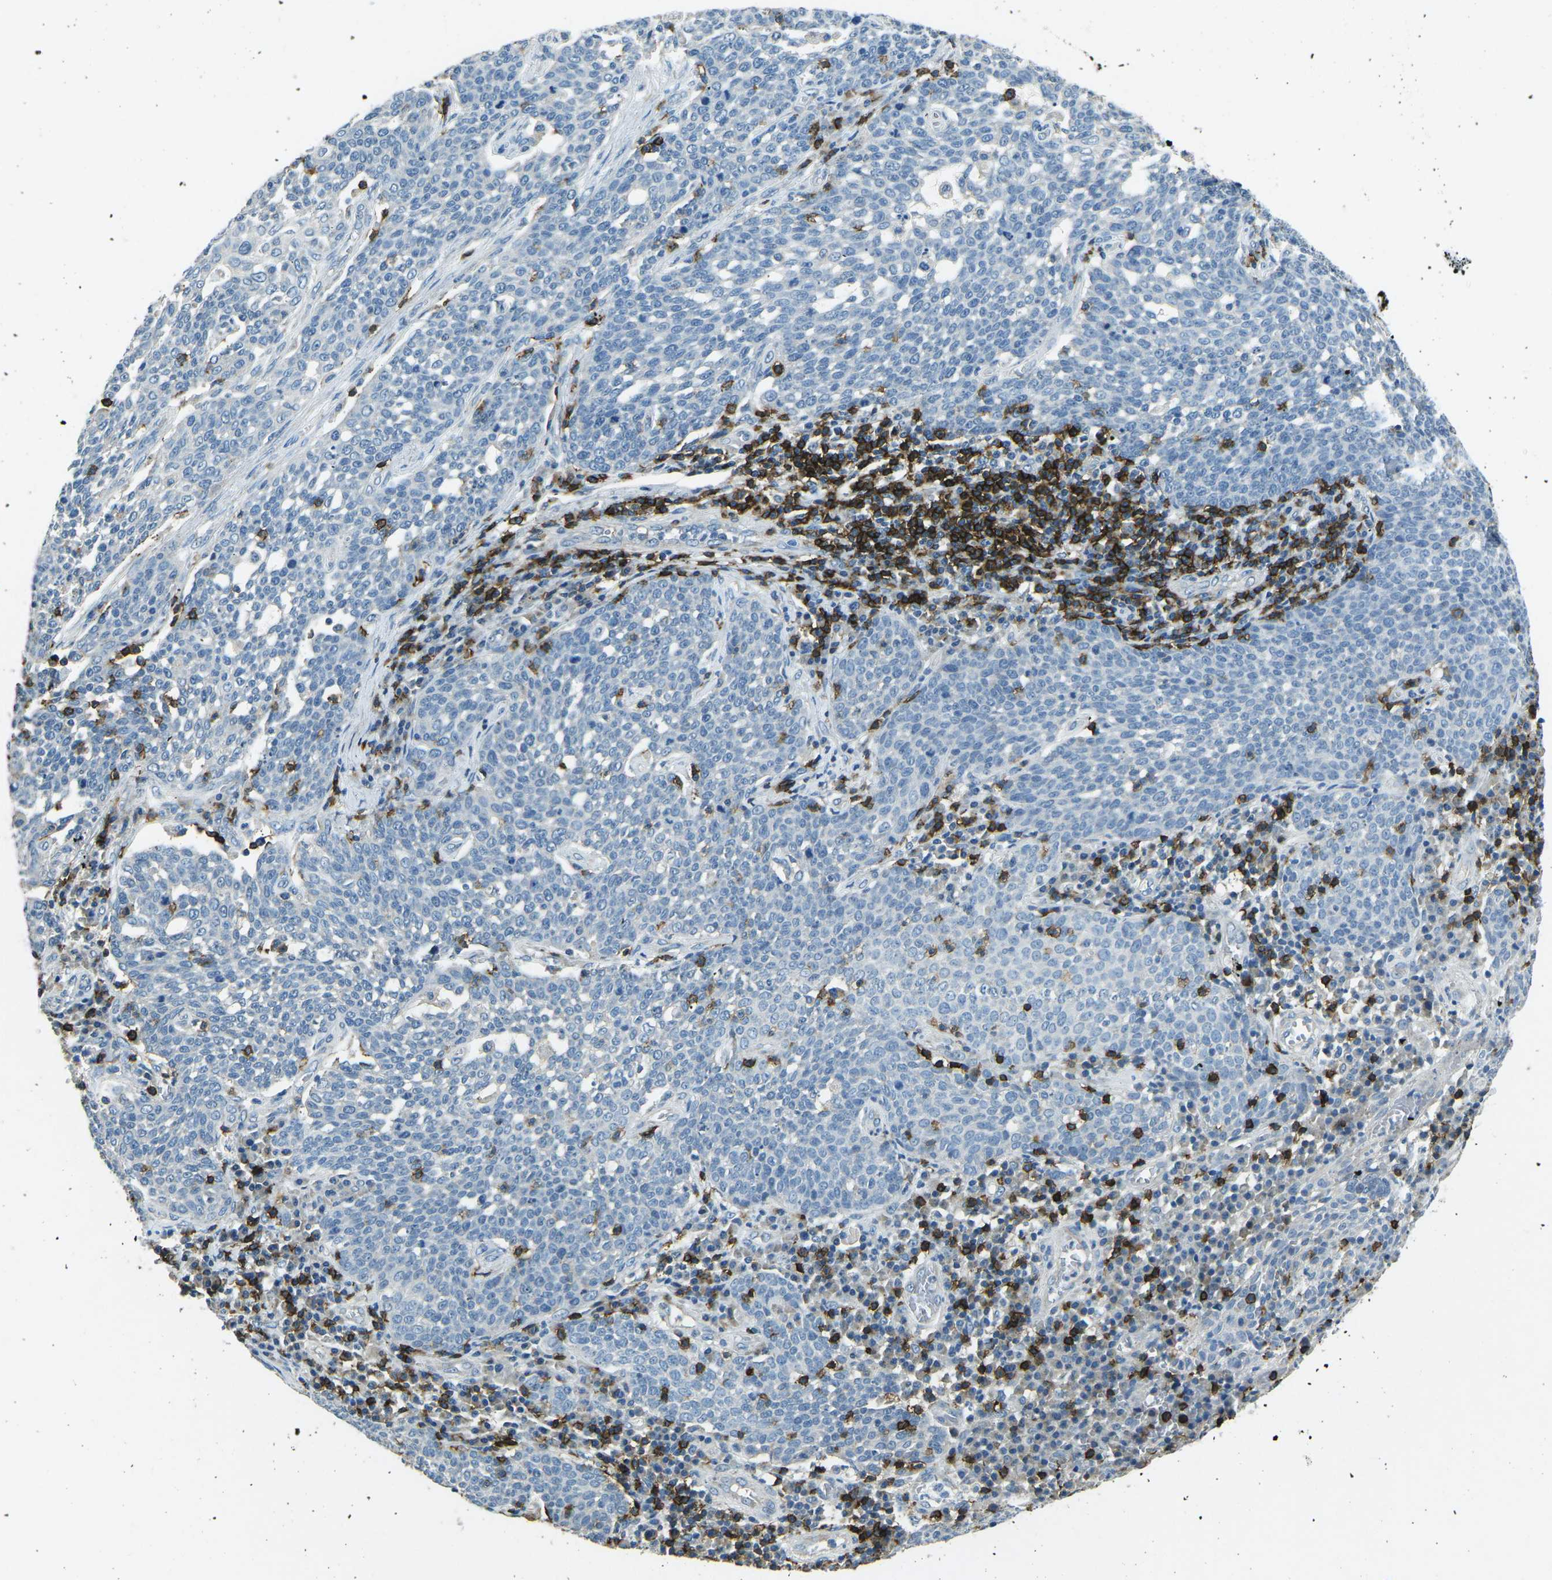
{"staining": {"intensity": "negative", "quantity": "none", "location": "none"}, "tissue": "cervical cancer", "cell_type": "Tumor cells", "image_type": "cancer", "snomed": [{"axis": "morphology", "description": "Squamous cell carcinoma, NOS"}, {"axis": "topography", "description": "Cervix"}], "caption": "Tumor cells show no significant protein expression in squamous cell carcinoma (cervical). (DAB (3,3'-diaminobenzidine) immunohistochemistry (IHC) visualized using brightfield microscopy, high magnification).", "gene": "CD6", "patient": {"sex": "female", "age": 34}}